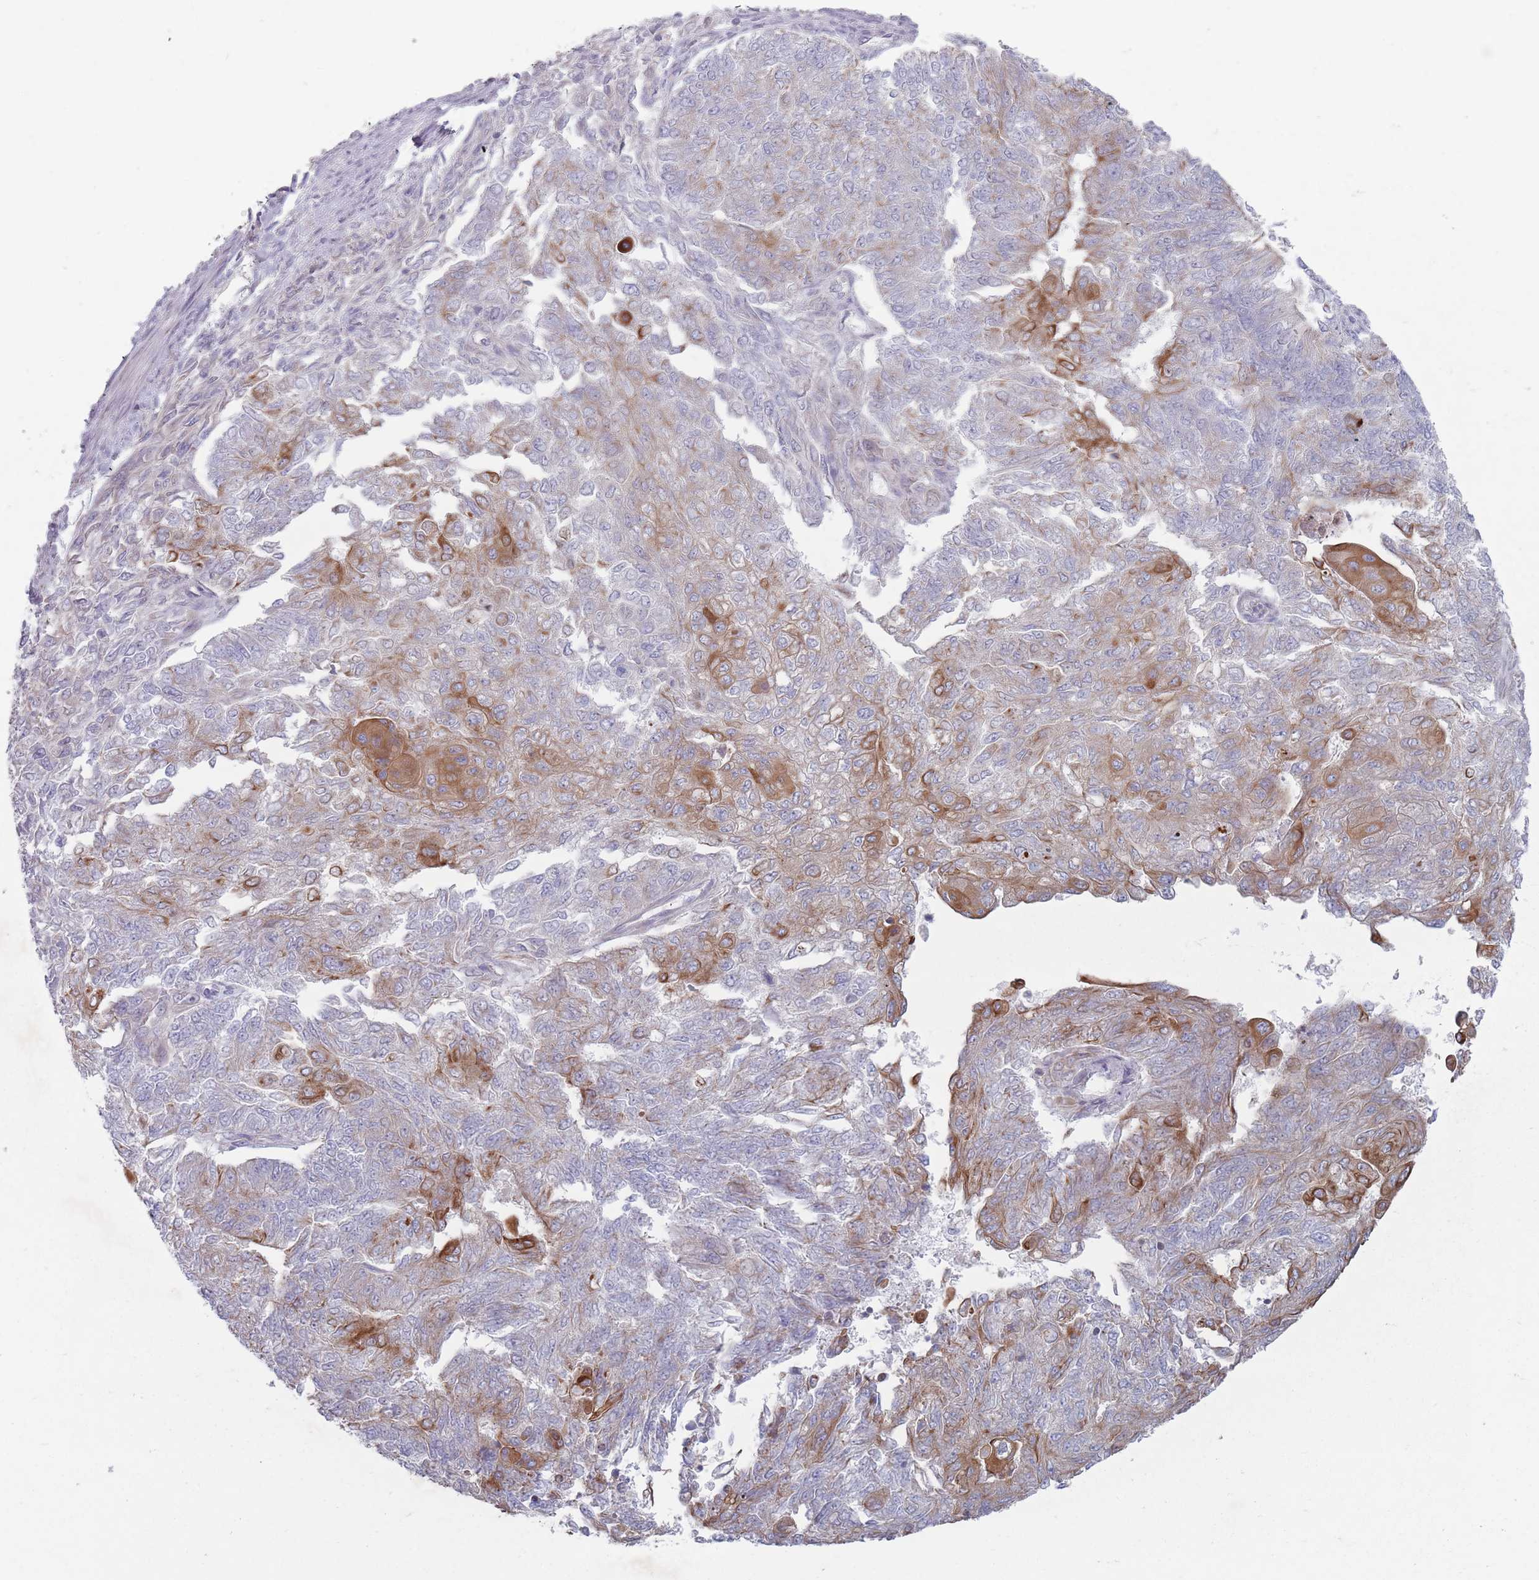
{"staining": {"intensity": "strong", "quantity": "<25%", "location": "cytoplasmic/membranous"}, "tissue": "endometrial cancer", "cell_type": "Tumor cells", "image_type": "cancer", "snomed": [{"axis": "morphology", "description": "Adenocarcinoma, NOS"}, {"axis": "topography", "description": "Endometrium"}], "caption": "DAB (3,3'-diaminobenzidine) immunohistochemical staining of endometrial cancer (adenocarcinoma) displays strong cytoplasmic/membranous protein staining in approximately <25% of tumor cells.", "gene": "HSBP1L1", "patient": {"sex": "female", "age": 32}}